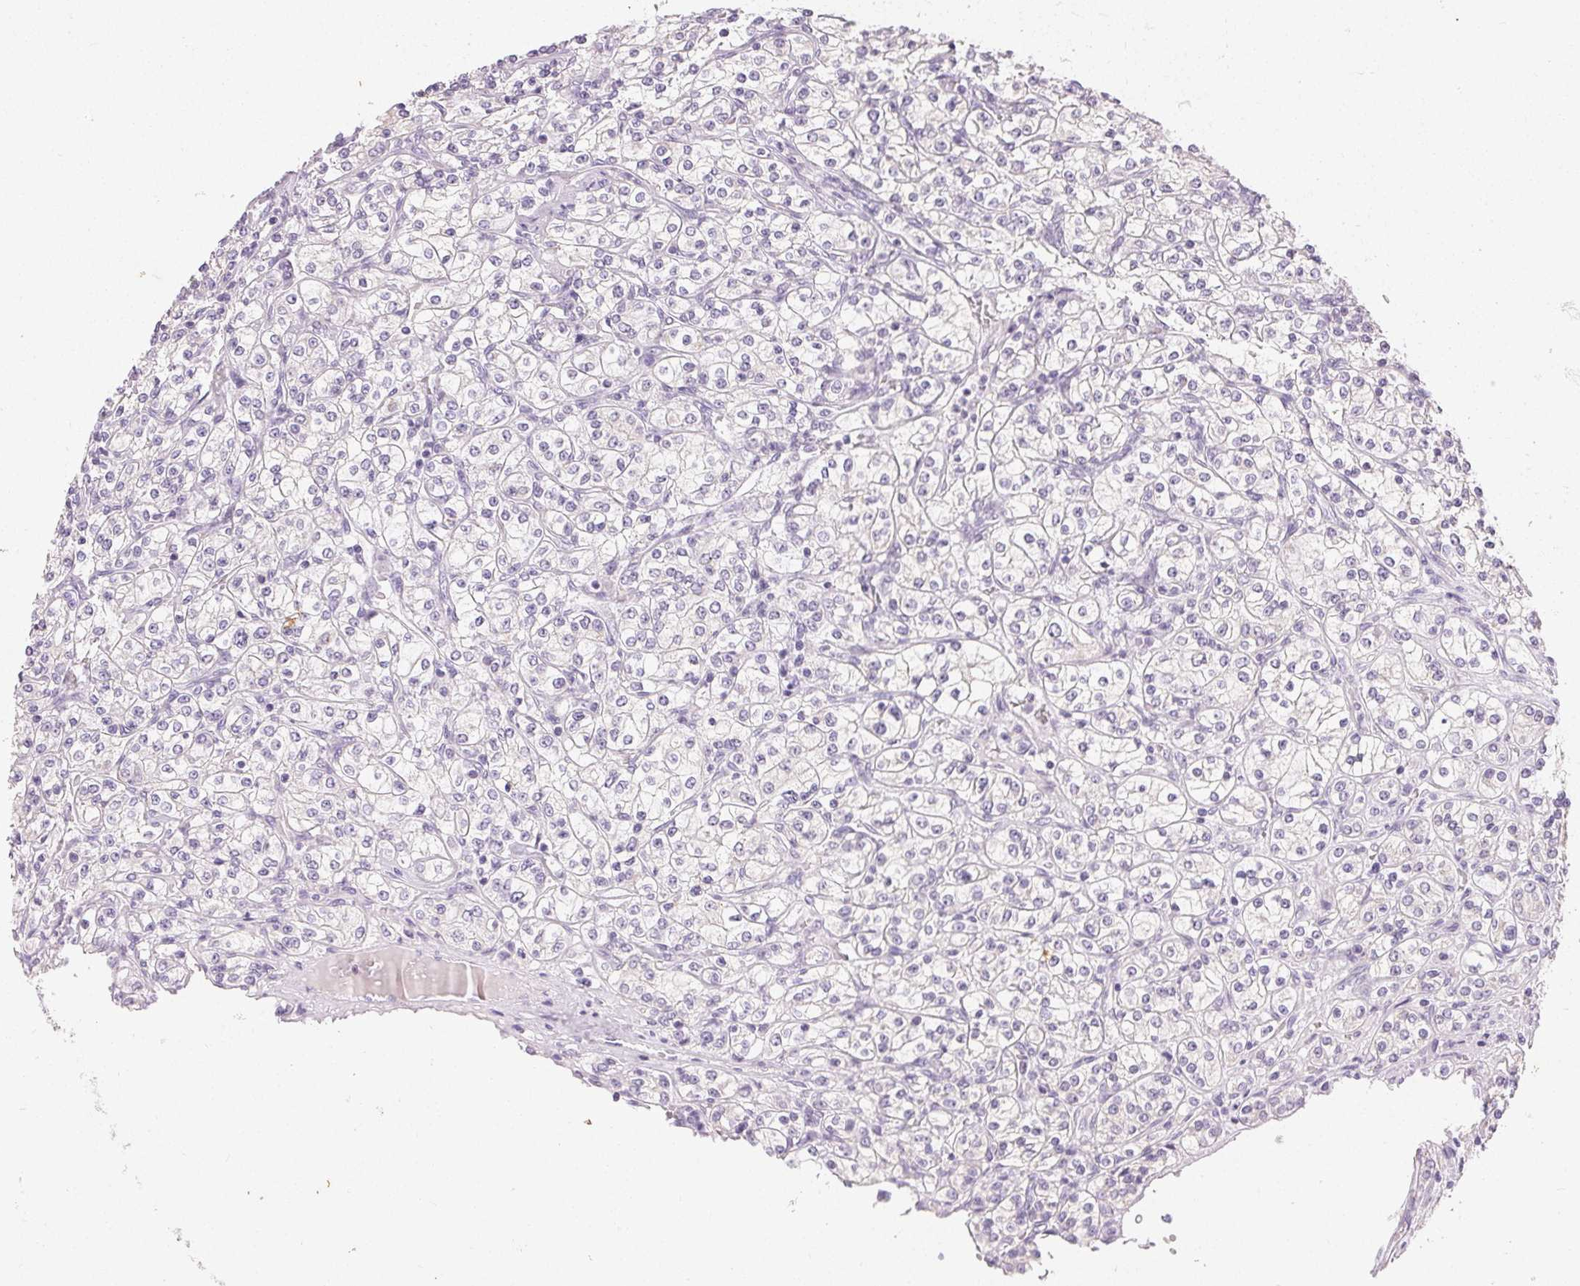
{"staining": {"intensity": "negative", "quantity": "none", "location": "none"}, "tissue": "renal cancer", "cell_type": "Tumor cells", "image_type": "cancer", "snomed": [{"axis": "morphology", "description": "Adenocarcinoma, NOS"}, {"axis": "topography", "description": "Kidney"}], "caption": "The micrograph shows no significant staining in tumor cells of renal cancer. The staining was performed using DAB to visualize the protein expression in brown, while the nuclei were stained in blue with hematoxylin (Magnification: 20x).", "gene": "SFTPD", "patient": {"sex": "male", "age": 77}}